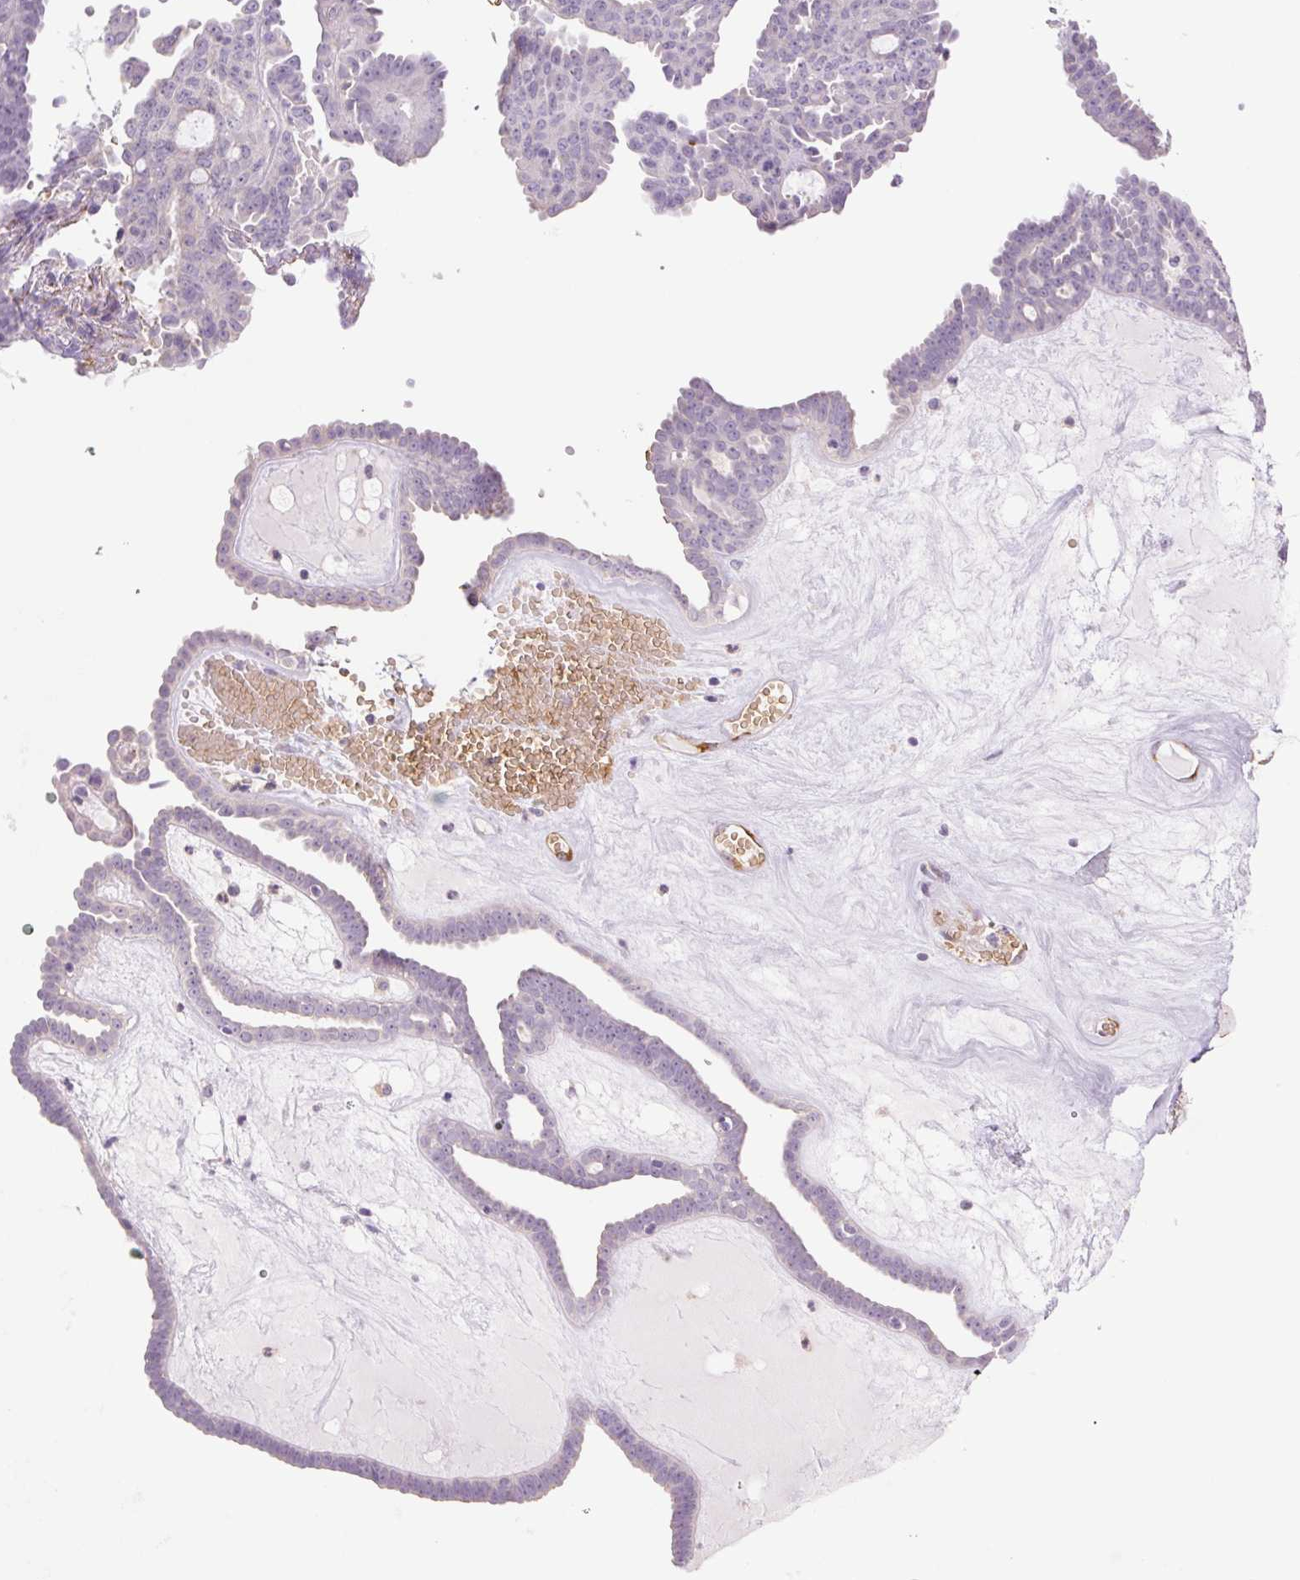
{"staining": {"intensity": "negative", "quantity": "none", "location": "none"}, "tissue": "ovarian cancer", "cell_type": "Tumor cells", "image_type": "cancer", "snomed": [{"axis": "morphology", "description": "Cystadenocarcinoma, serous, NOS"}, {"axis": "topography", "description": "Ovary"}], "caption": "Tumor cells show no significant protein expression in ovarian cancer (serous cystadenocarcinoma).", "gene": "IGFL3", "patient": {"sex": "female", "age": 71}}